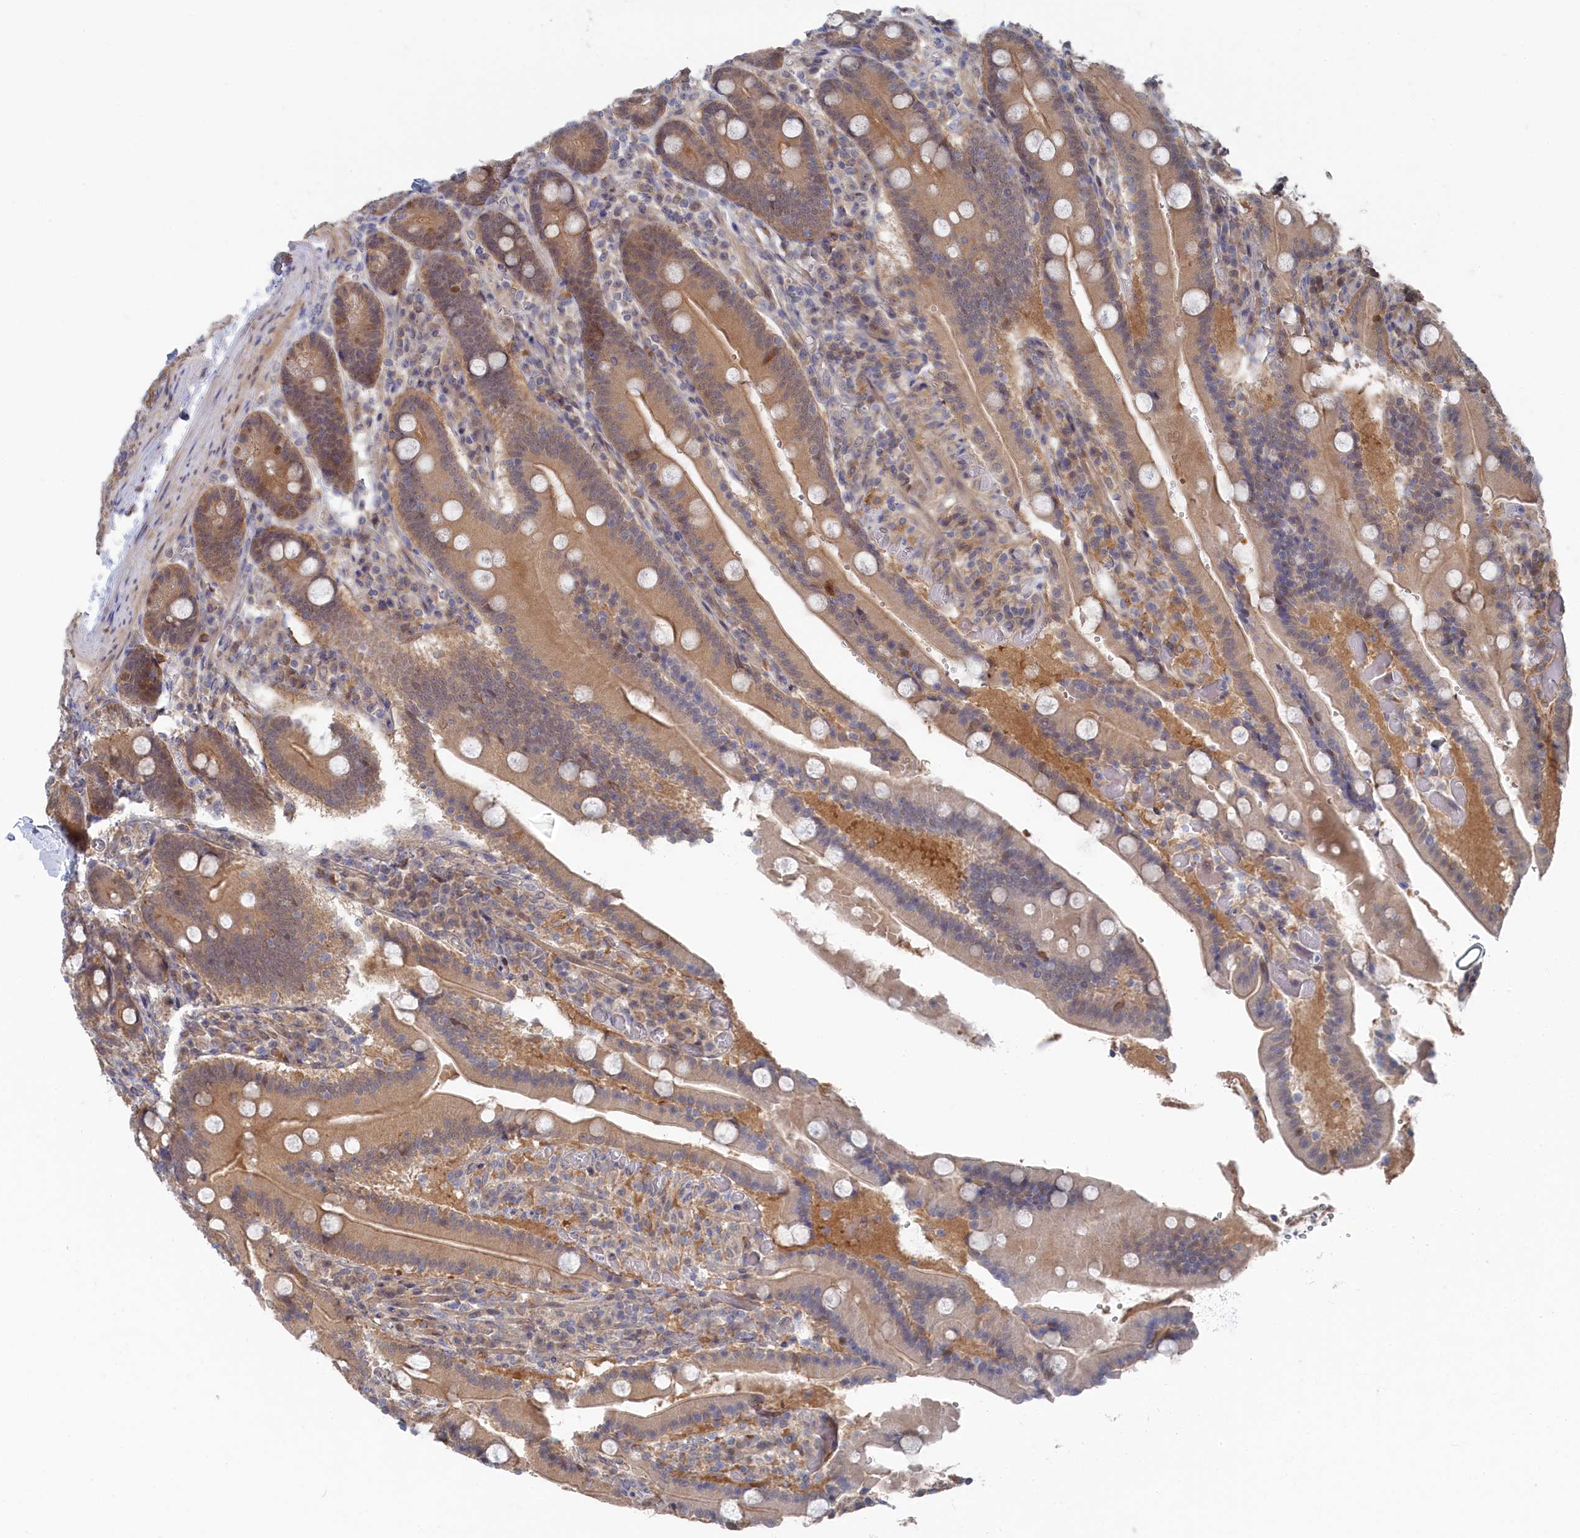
{"staining": {"intensity": "moderate", "quantity": "25%-75%", "location": "cytoplasmic/membranous"}, "tissue": "duodenum", "cell_type": "Glandular cells", "image_type": "normal", "snomed": [{"axis": "morphology", "description": "Normal tissue, NOS"}, {"axis": "topography", "description": "Duodenum"}], "caption": "A photomicrograph of human duodenum stained for a protein demonstrates moderate cytoplasmic/membranous brown staining in glandular cells.", "gene": "IRGQ", "patient": {"sex": "female", "age": 62}}